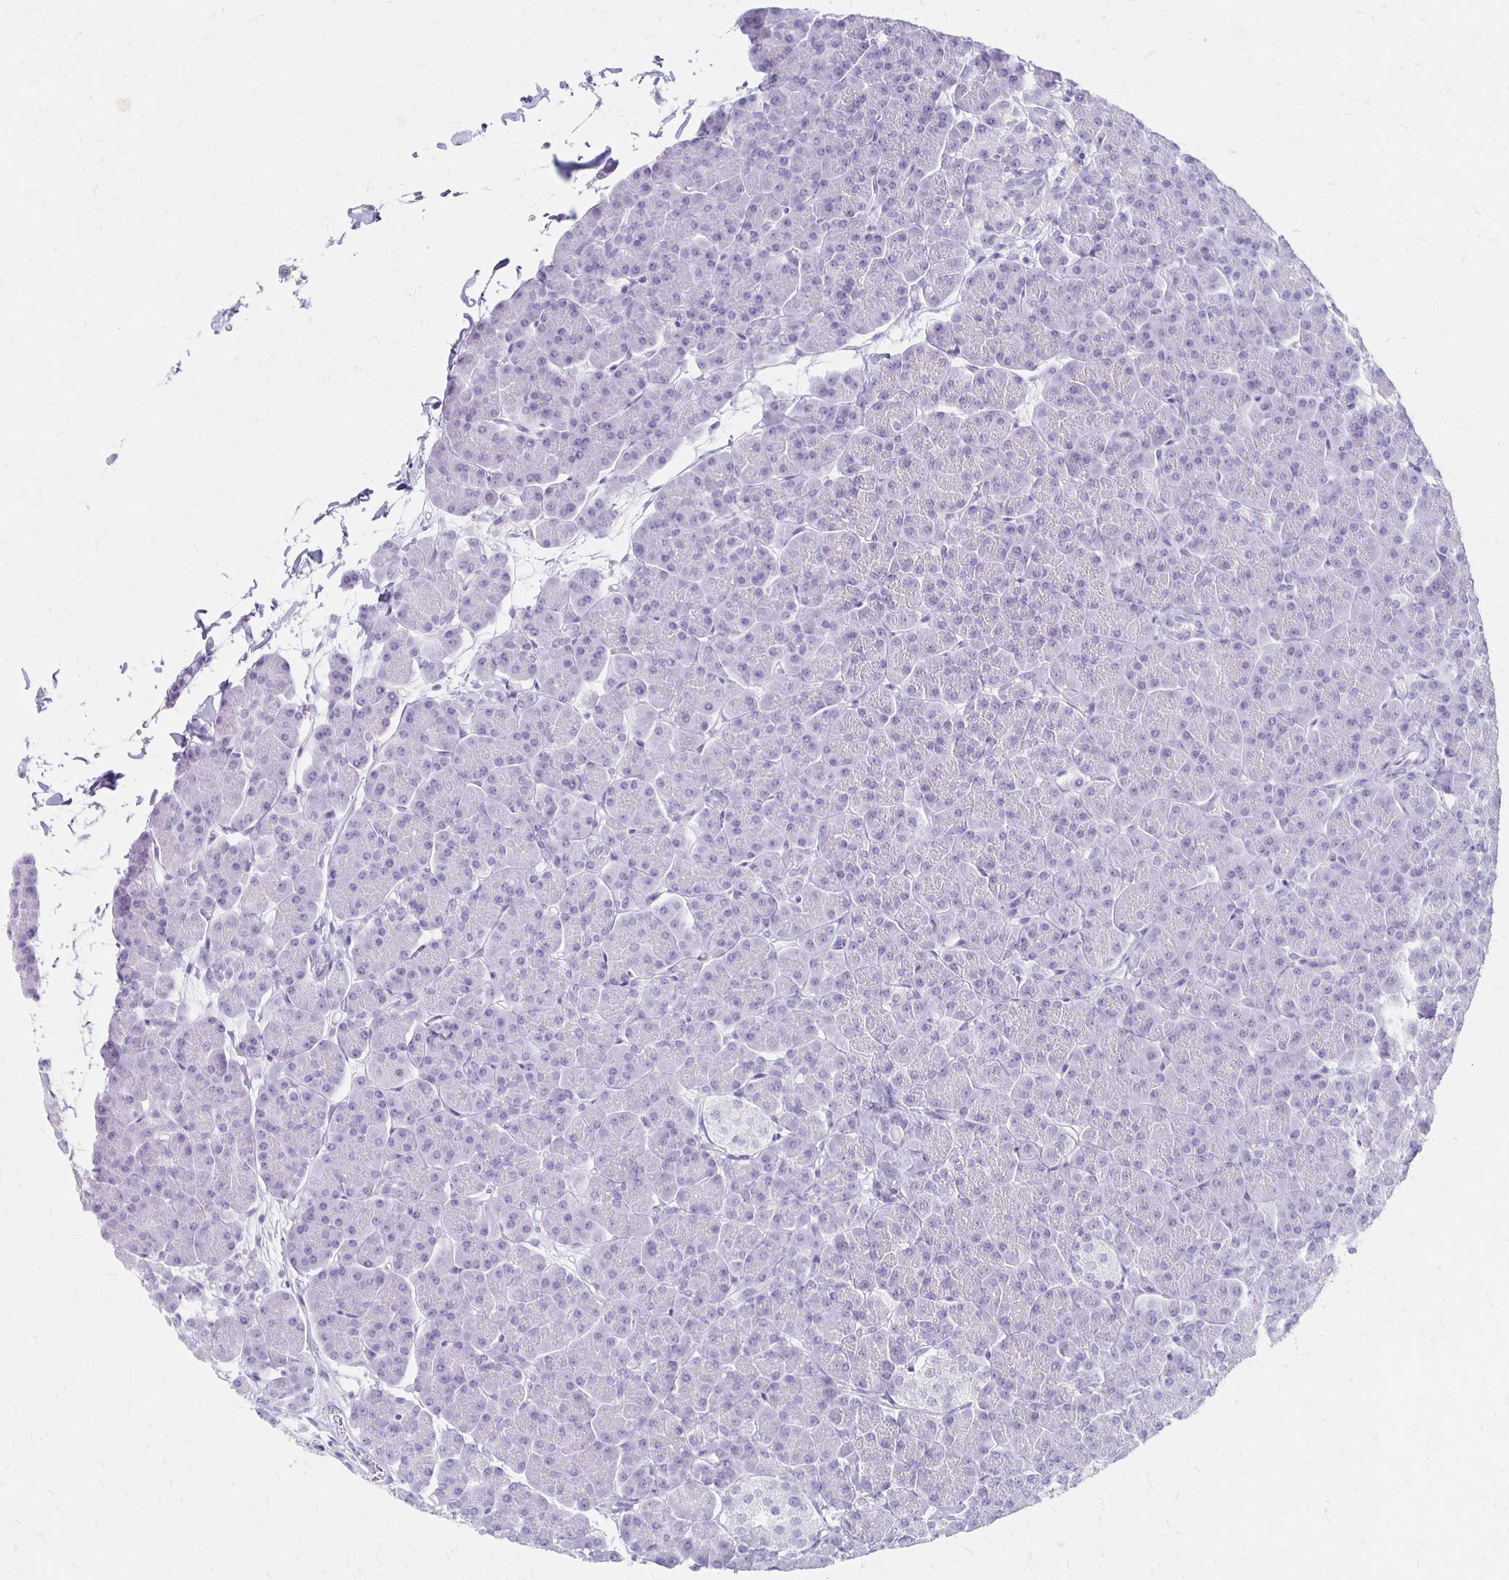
{"staining": {"intensity": "negative", "quantity": "none", "location": "none"}, "tissue": "pancreas", "cell_type": "Exocrine glandular cells", "image_type": "normal", "snomed": [{"axis": "morphology", "description": "Normal tissue, NOS"}, {"axis": "topography", "description": "Pancreas"}, {"axis": "topography", "description": "Peripheral nerve tissue"}], "caption": "A high-resolution micrograph shows IHC staining of normal pancreas, which demonstrates no significant staining in exocrine glandular cells. (Brightfield microscopy of DAB immunohistochemistry at high magnification).", "gene": "MAGEC2", "patient": {"sex": "male", "age": 54}}